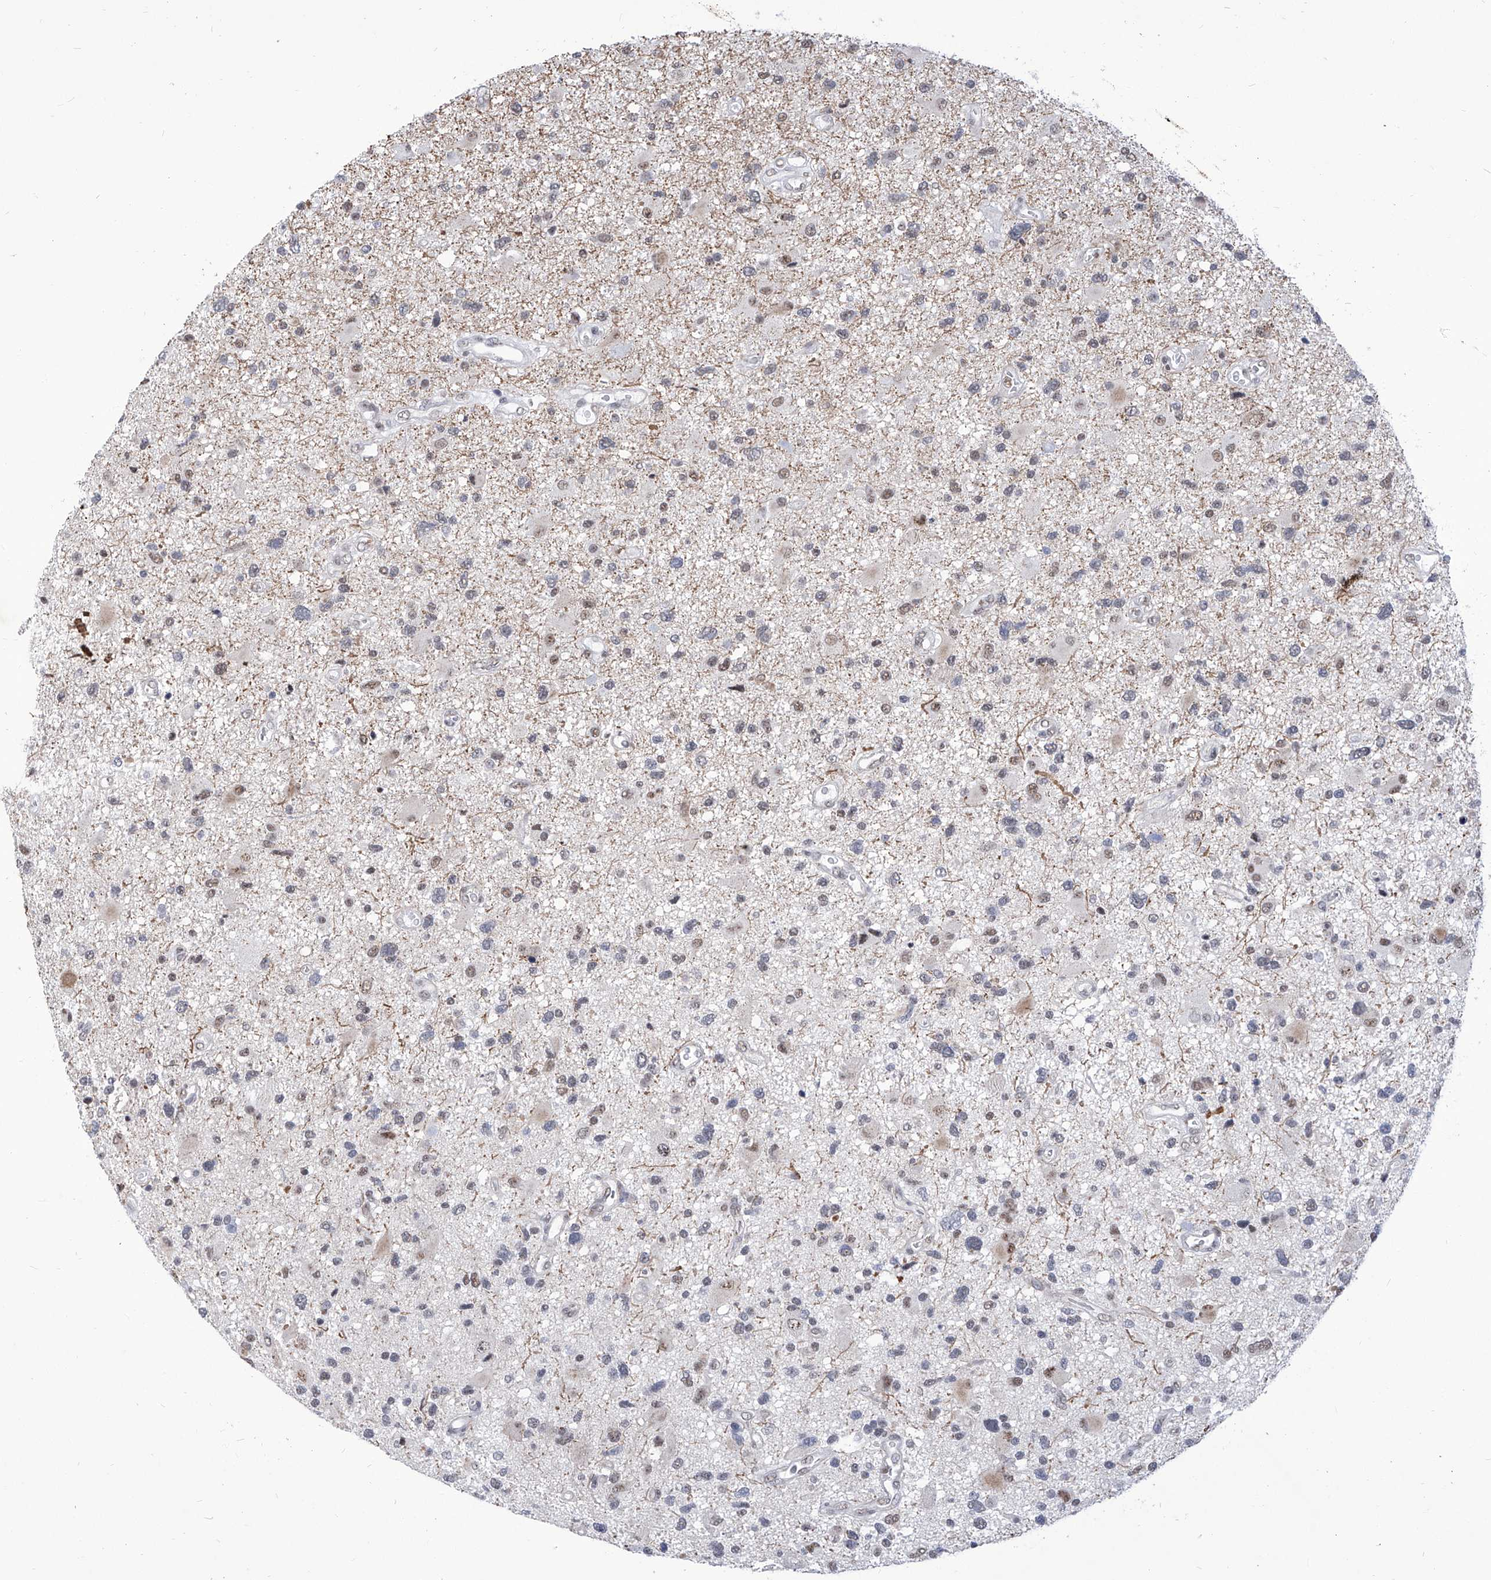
{"staining": {"intensity": "negative", "quantity": "none", "location": "none"}, "tissue": "glioma", "cell_type": "Tumor cells", "image_type": "cancer", "snomed": [{"axis": "morphology", "description": "Glioma, malignant, High grade"}, {"axis": "topography", "description": "Brain"}], "caption": "Tumor cells are negative for brown protein staining in glioma.", "gene": "SART1", "patient": {"sex": "male", "age": 33}}